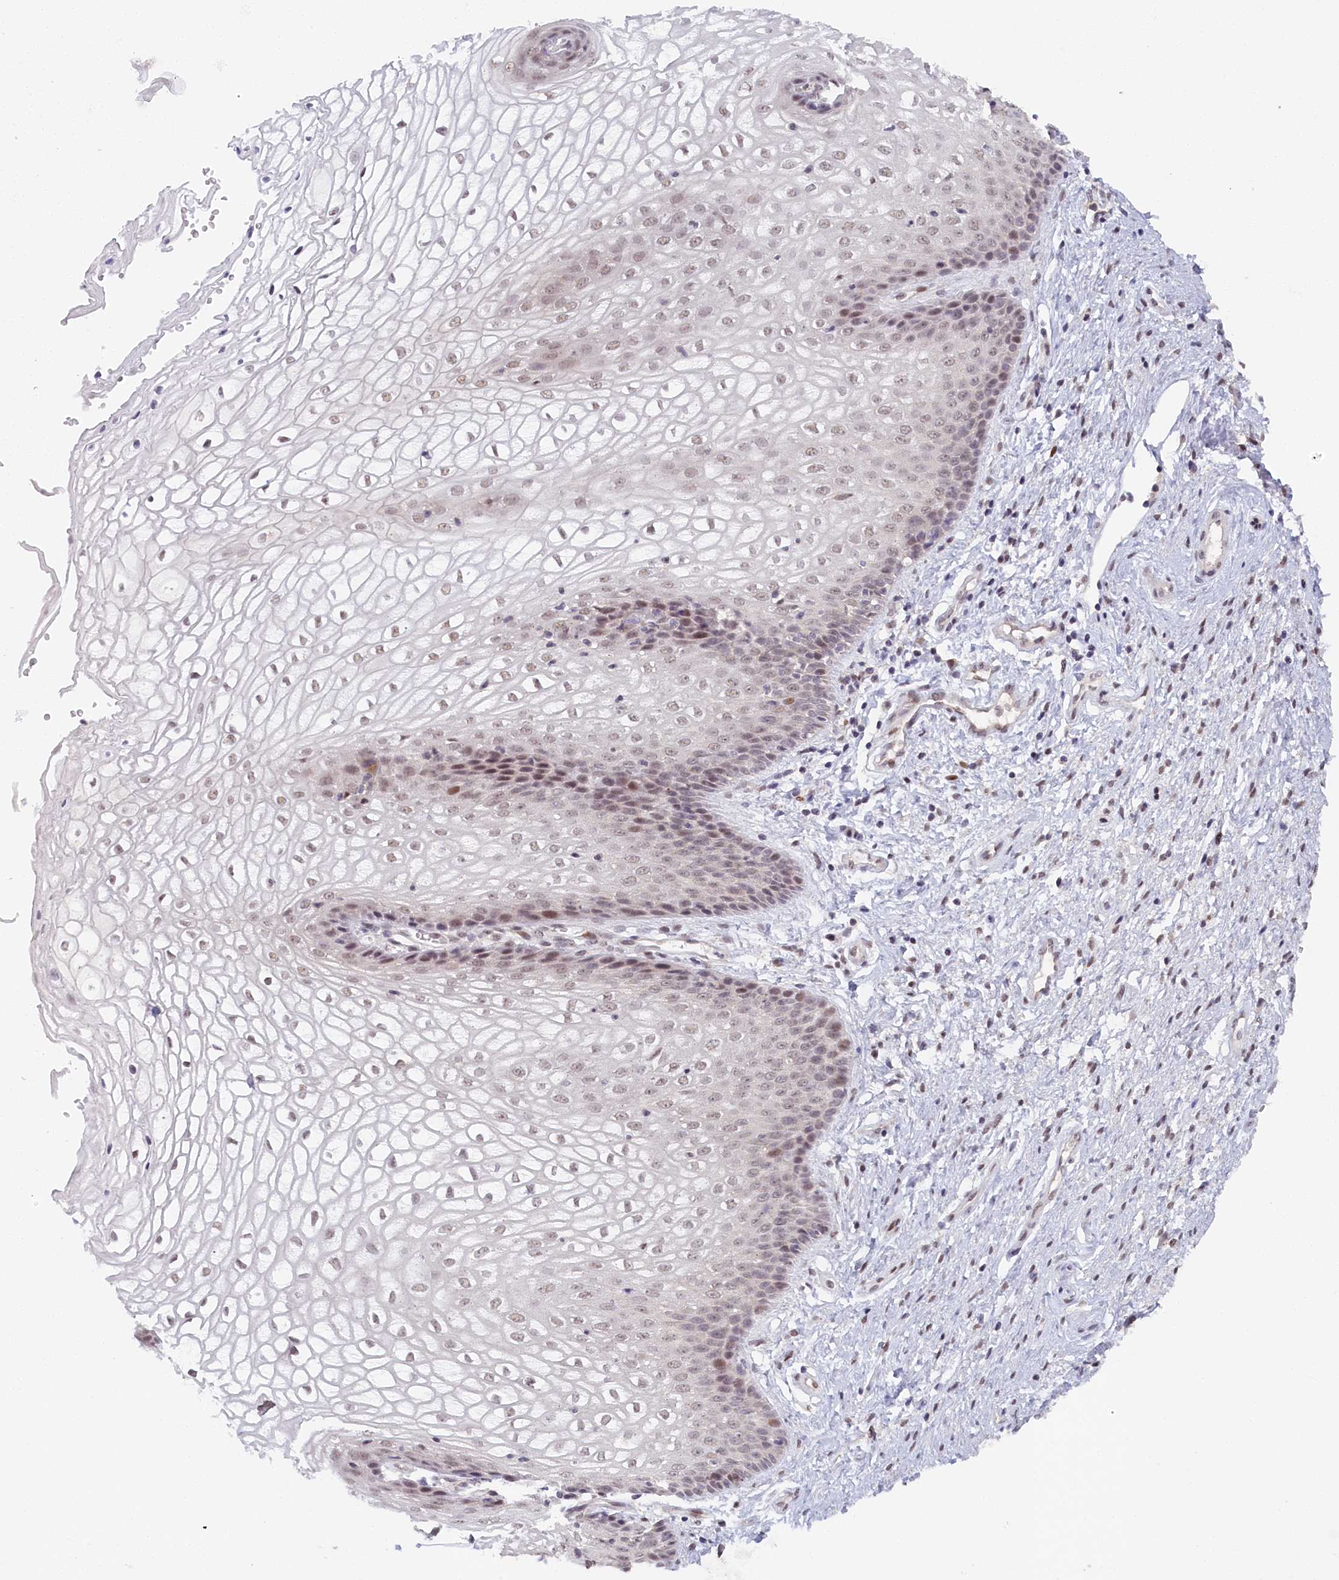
{"staining": {"intensity": "moderate", "quantity": "<25%", "location": "nuclear"}, "tissue": "vagina", "cell_type": "Squamous epithelial cells", "image_type": "normal", "snomed": [{"axis": "morphology", "description": "Normal tissue, NOS"}, {"axis": "topography", "description": "Vagina"}], "caption": "Vagina stained with a brown dye exhibits moderate nuclear positive expression in approximately <25% of squamous epithelial cells.", "gene": "SEC31B", "patient": {"sex": "female", "age": 34}}